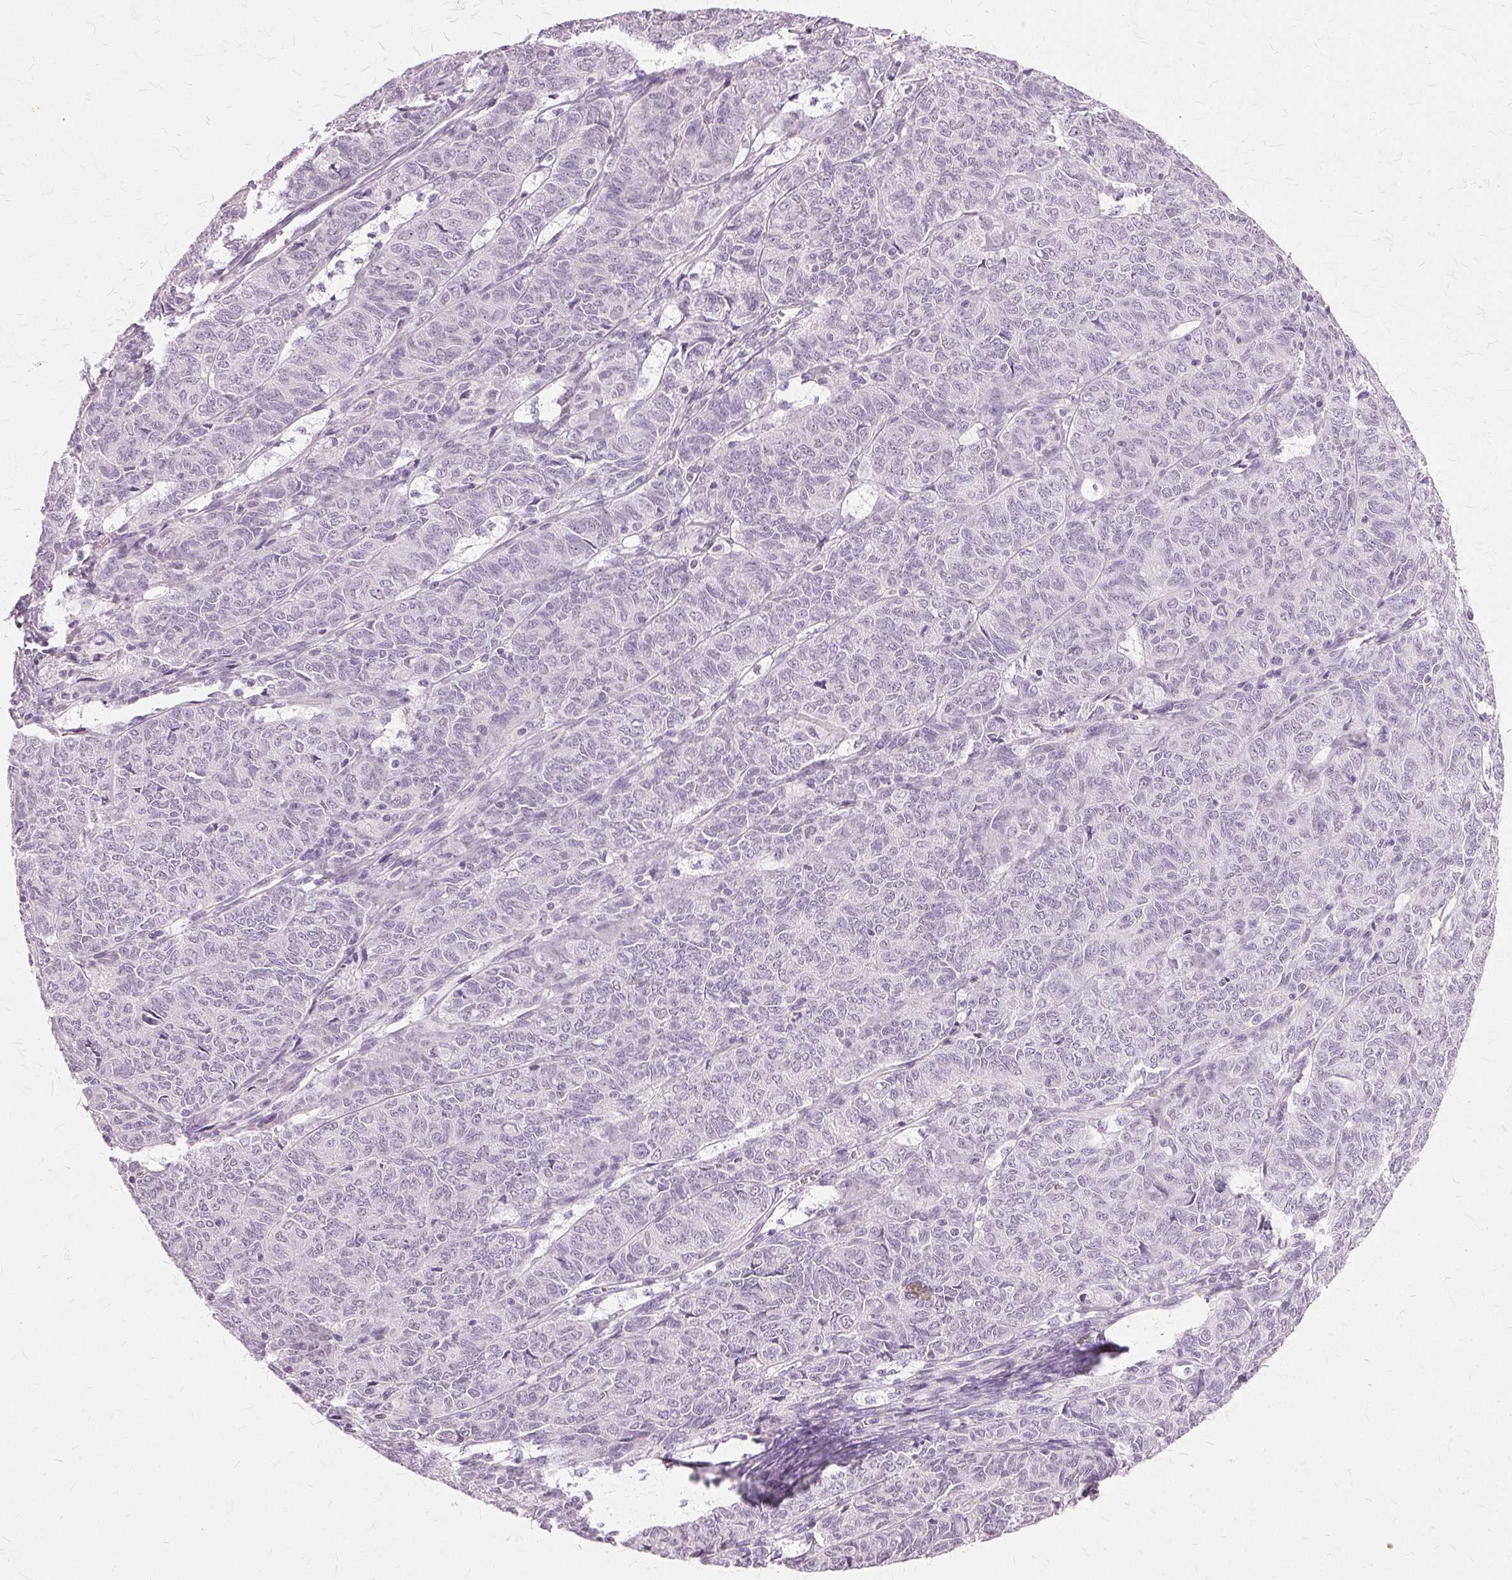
{"staining": {"intensity": "negative", "quantity": "none", "location": "none"}, "tissue": "ovarian cancer", "cell_type": "Tumor cells", "image_type": "cancer", "snomed": [{"axis": "morphology", "description": "Carcinoma, endometroid"}, {"axis": "topography", "description": "Ovary"}], "caption": "An immunohistochemistry photomicrograph of ovarian cancer (endometroid carcinoma) is shown. There is no staining in tumor cells of ovarian cancer (endometroid carcinoma). (DAB immunohistochemistry with hematoxylin counter stain).", "gene": "SLC45A3", "patient": {"sex": "female", "age": 80}}